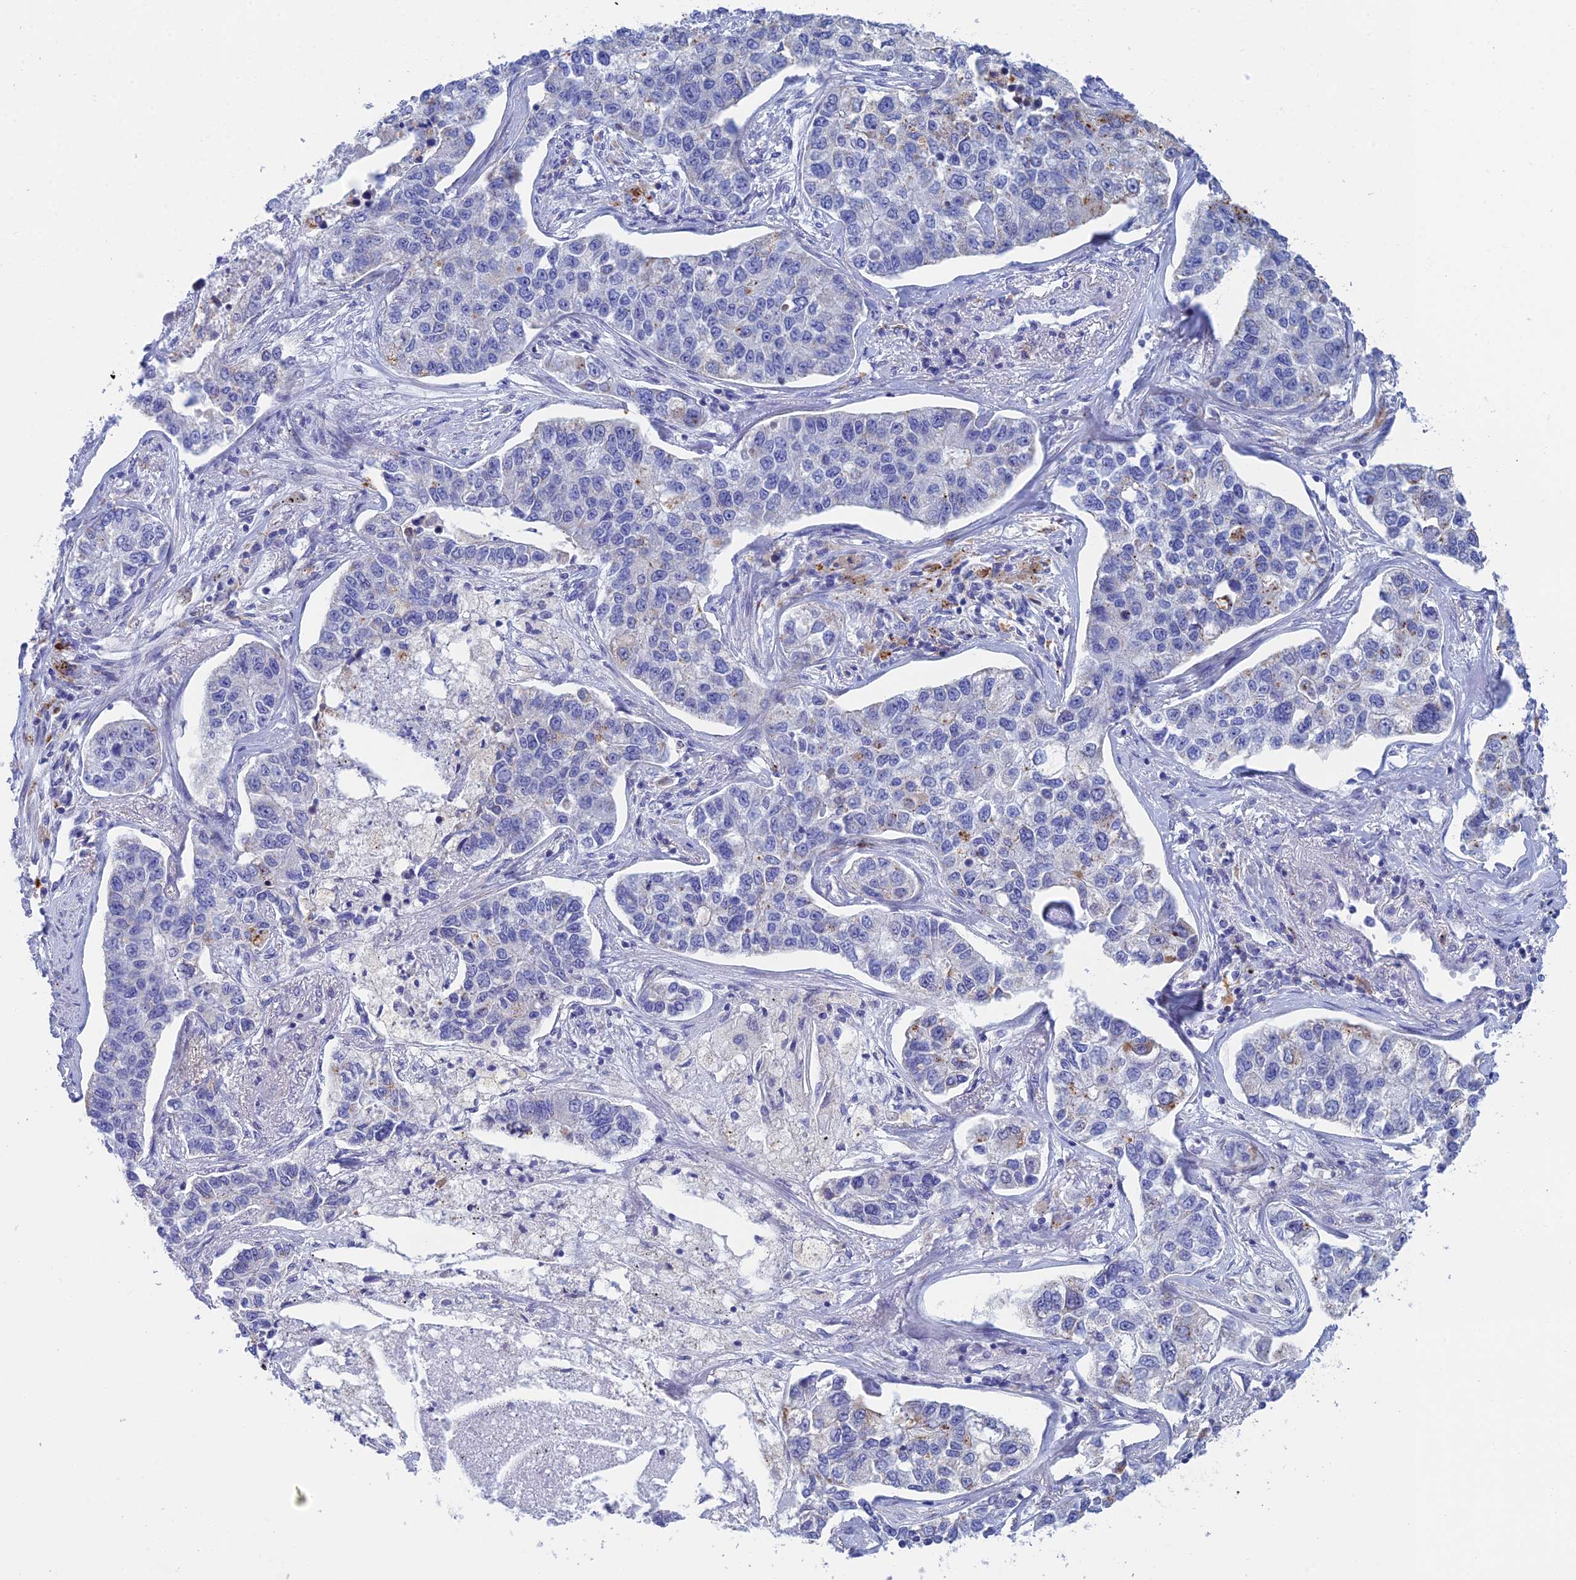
{"staining": {"intensity": "negative", "quantity": "none", "location": "none"}, "tissue": "lung cancer", "cell_type": "Tumor cells", "image_type": "cancer", "snomed": [{"axis": "morphology", "description": "Adenocarcinoma, NOS"}, {"axis": "topography", "description": "Lung"}], "caption": "High magnification brightfield microscopy of lung adenocarcinoma stained with DAB (brown) and counterstained with hematoxylin (blue): tumor cells show no significant expression.", "gene": "CFAP210", "patient": {"sex": "male", "age": 49}}